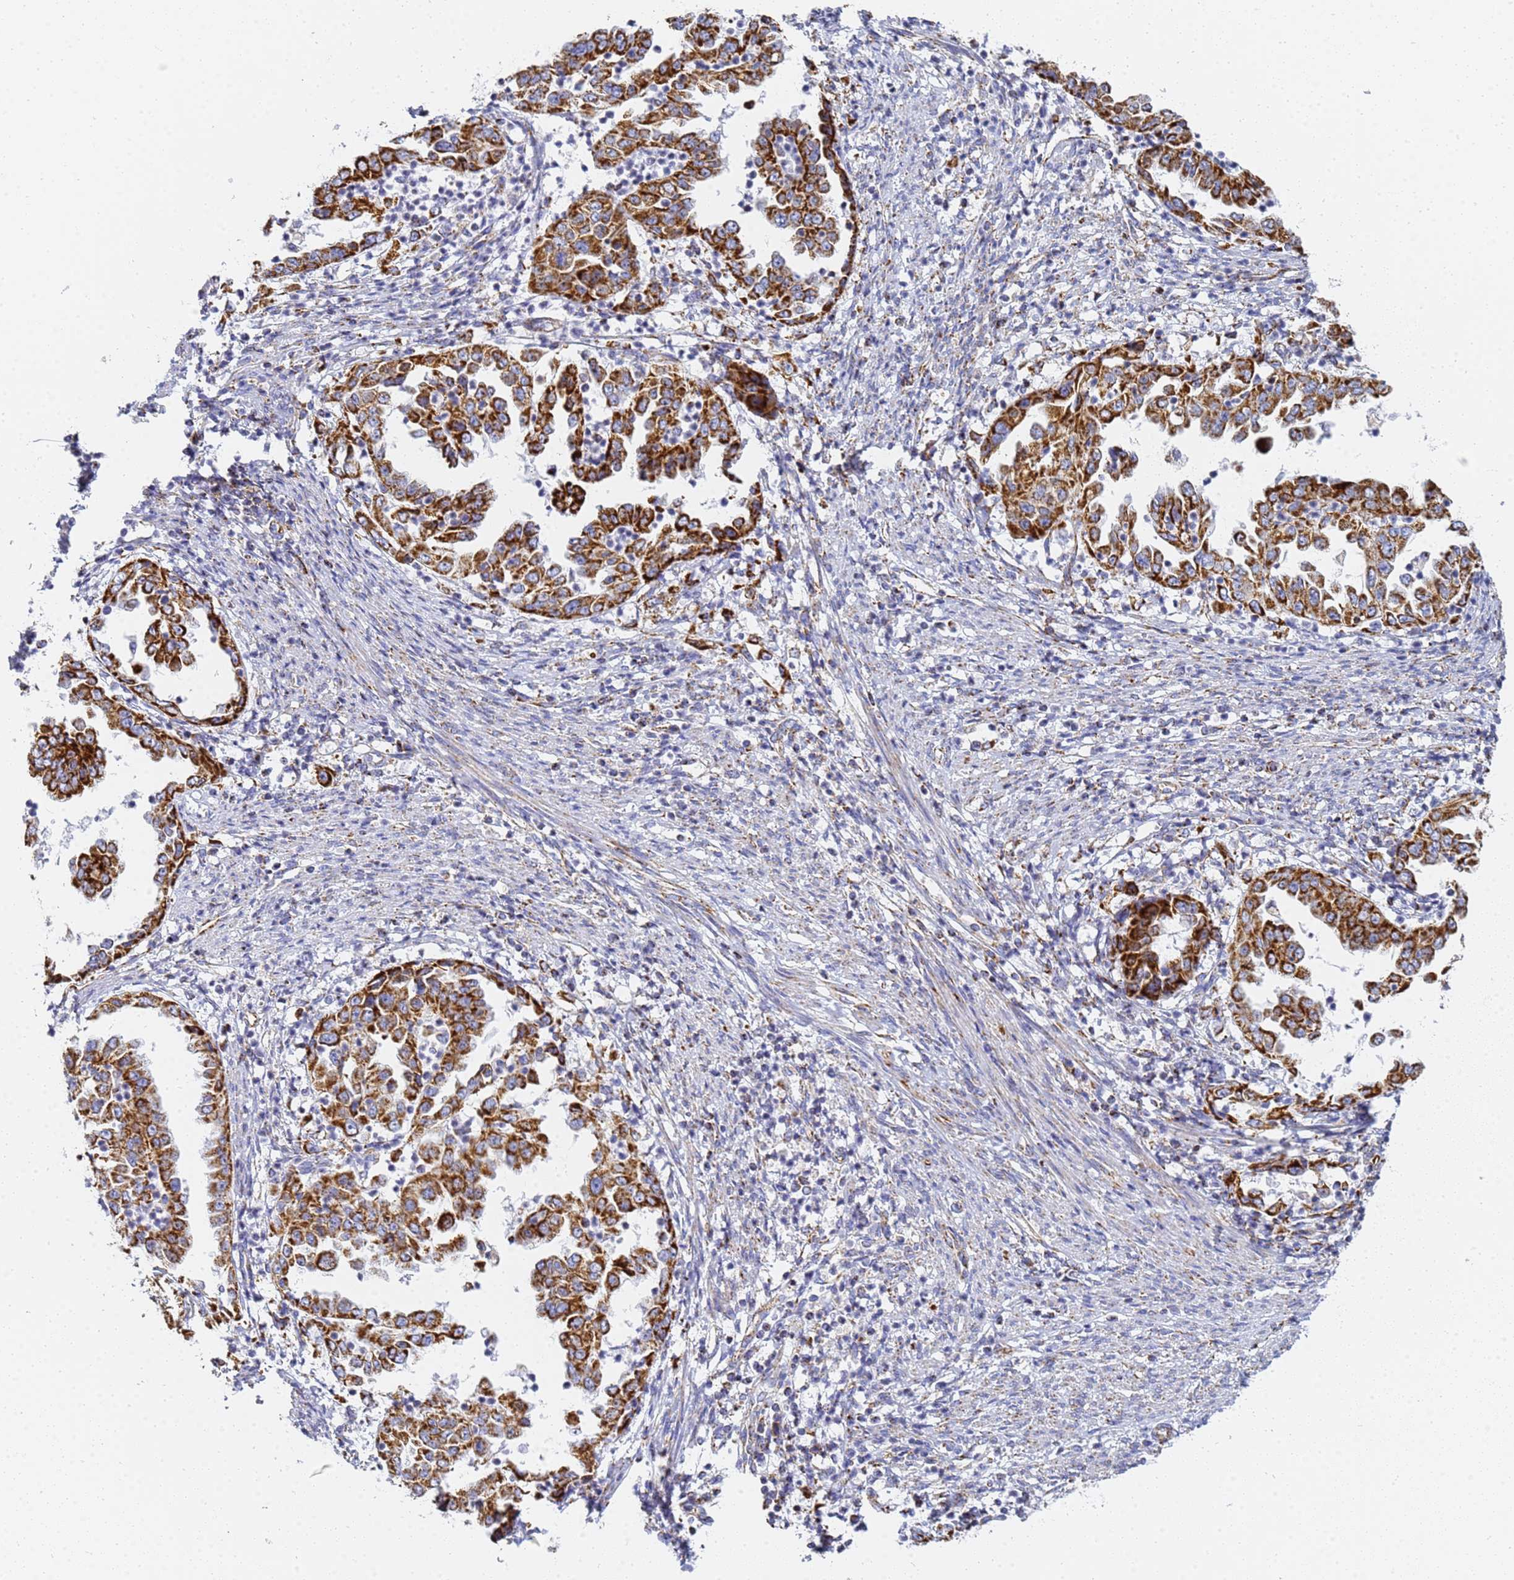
{"staining": {"intensity": "strong", "quantity": ">75%", "location": "cytoplasmic/membranous"}, "tissue": "endometrial cancer", "cell_type": "Tumor cells", "image_type": "cancer", "snomed": [{"axis": "morphology", "description": "Adenocarcinoma, NOS"}, {"axis": "topography", "description": "Endometrium"}], "caption": "Endometrial cancer (adenocarcinoma) was stained to show a protein in brown. There is high levels of strong cytoplasmic/membranous positivity in approximately >75% of tumor cells.", "gene": "CNIH4", "patient": {"sex": "female", "age": 85}}